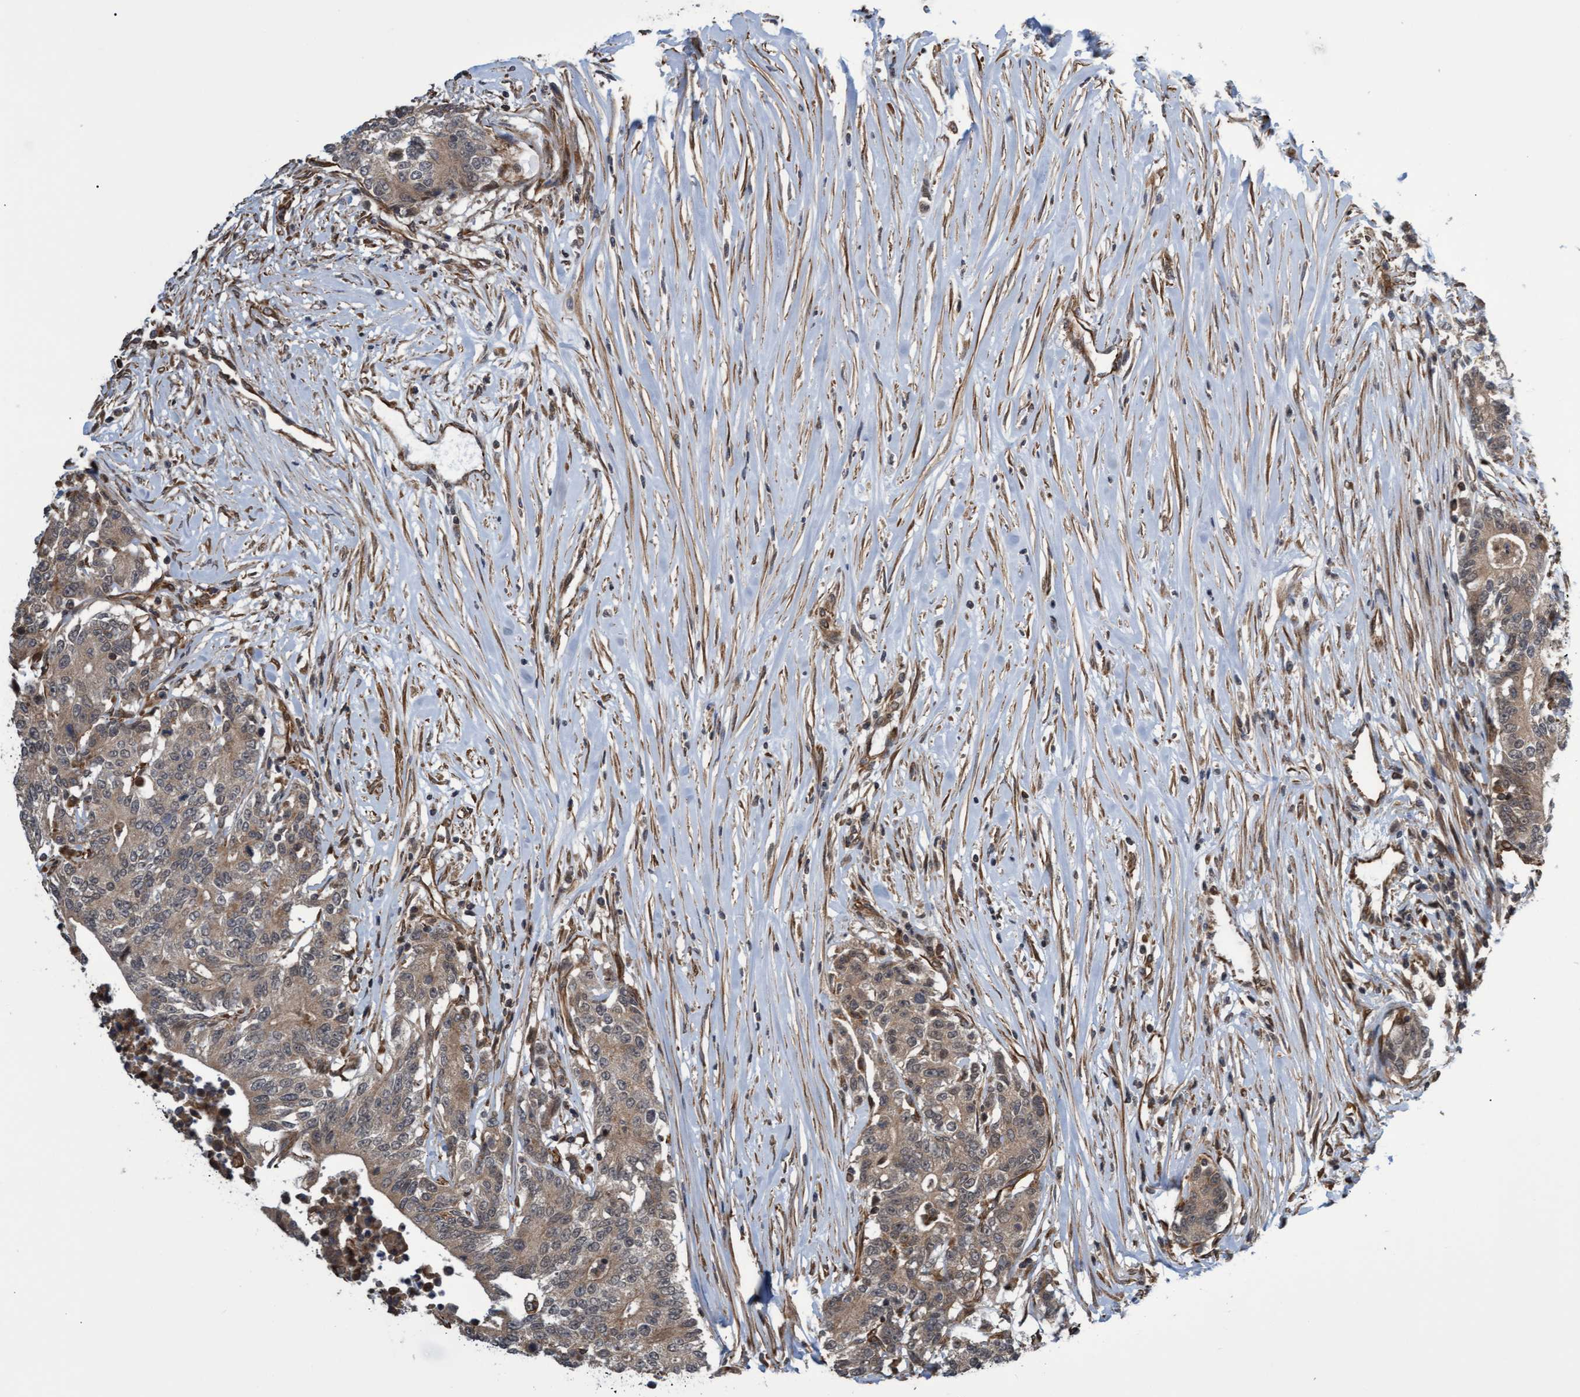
{"staining": {"intensity": "weak", "quantity": ">75%", "location": "cytoplasmic/membranous"}, "tissue": "colorectal cancer", "cell_type": "Tumor cells", "image_type": "cancer", "snomed": [{"axis": "morphology", "description": "Adenocarcinoma, NOS"}, {"axis": "topography", "description": "Colon"}], "caption": "Immunohistochemical staining of colorectal adenocarcinoma reveals weak cytoplasmic/membranous protein staining in approximately >75% of tumor cells. (Brightfield microscopy of DAB IHC at high magnification).", "gene": "TNFRSF10B", "patient": {"sex": "female", "age": 77}}